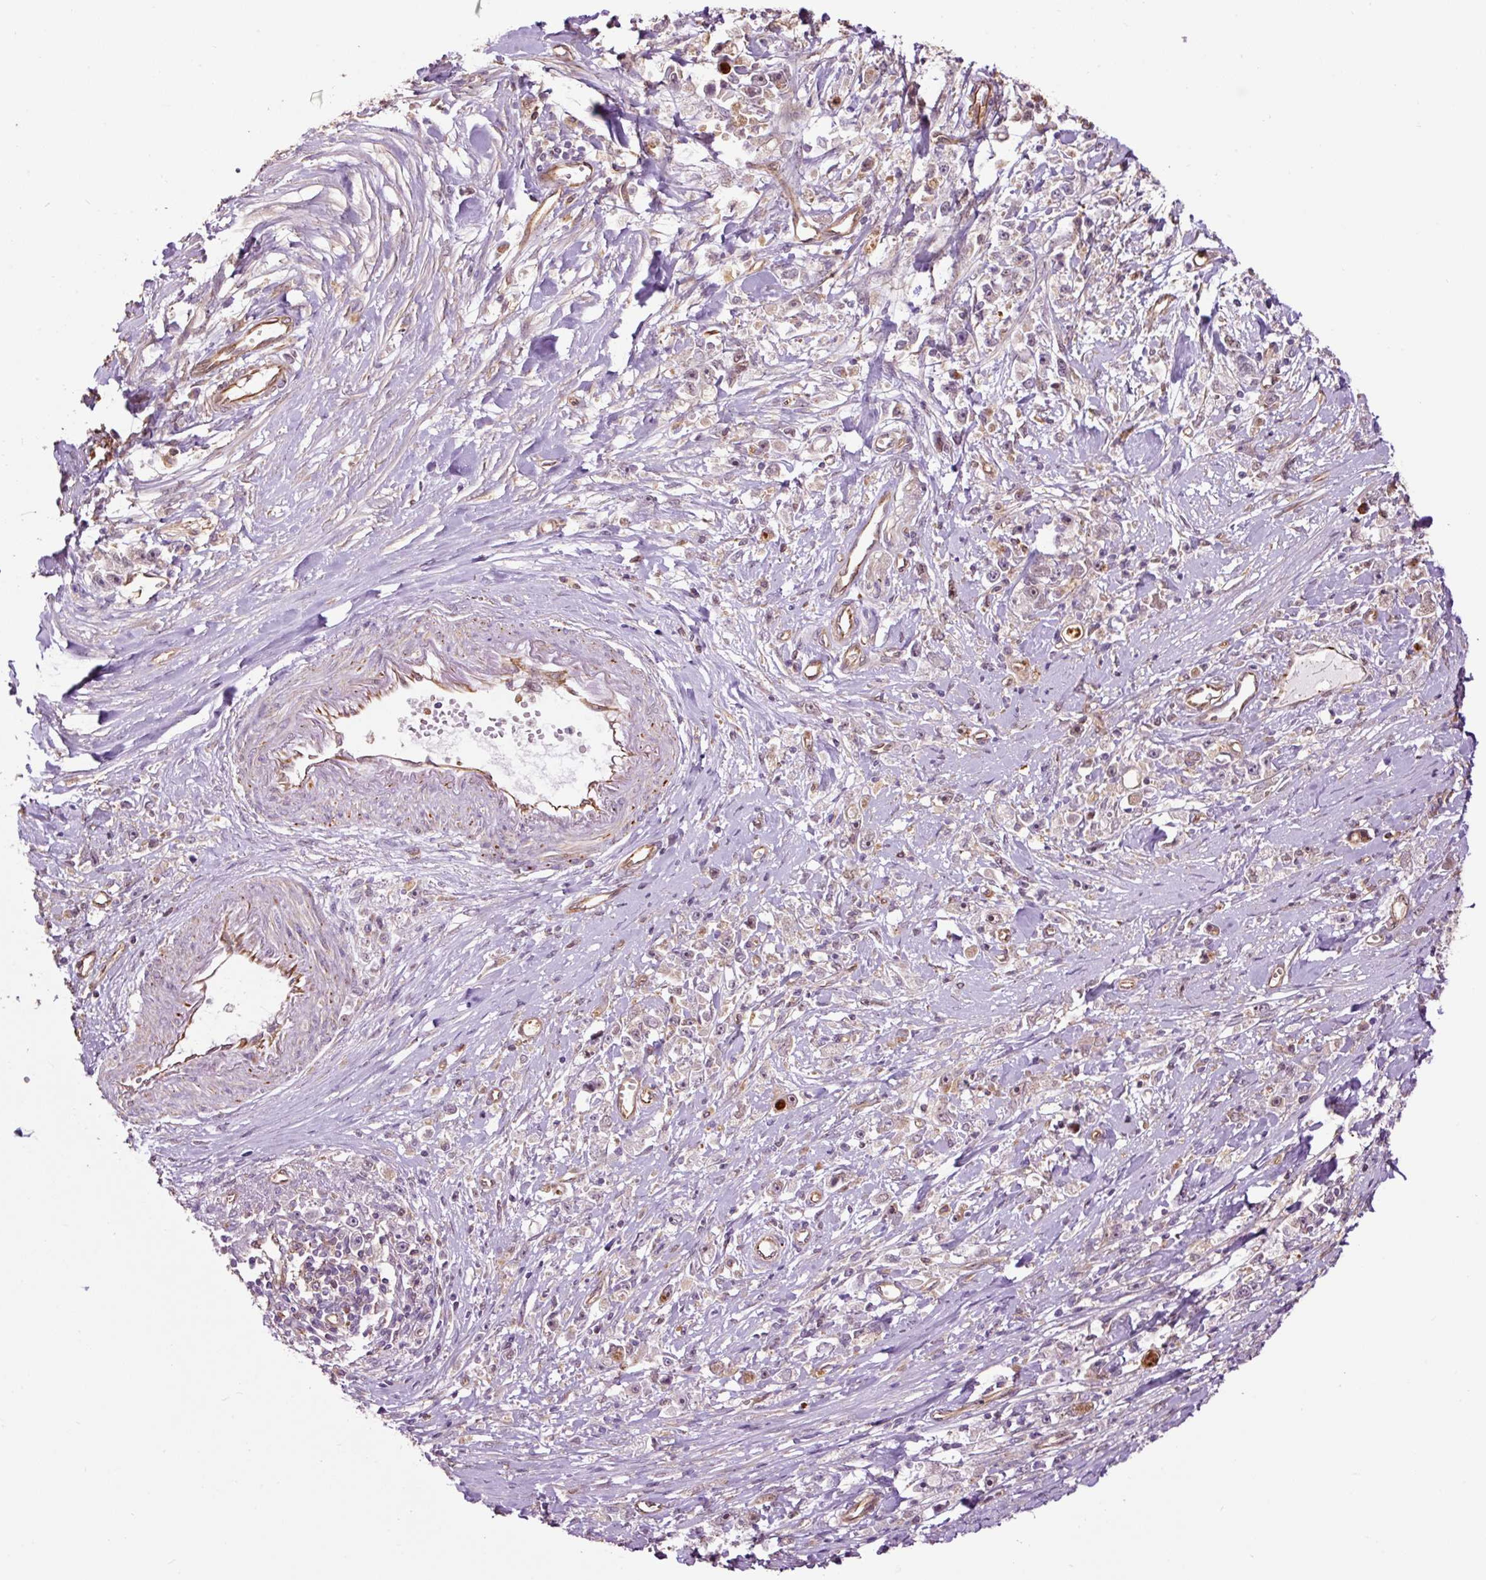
{"staining": {"intensity": "negative", "quantity": "none", "location": "none"}, "tissue": "stomach cancer", "cell_type": "Tumor cells", "image_type": "cancer", "snomed": [{"axis": "morphology", "description": "Adenocarcinoma, NOS"}, {"axis": "topography", "description": "Stomach"}], "caption": "Tumor cells are negative for protein expression in human stomach adenocarcinoma.", "gene": "PCK2", "patient": {"sex": "female", "age": 59}}